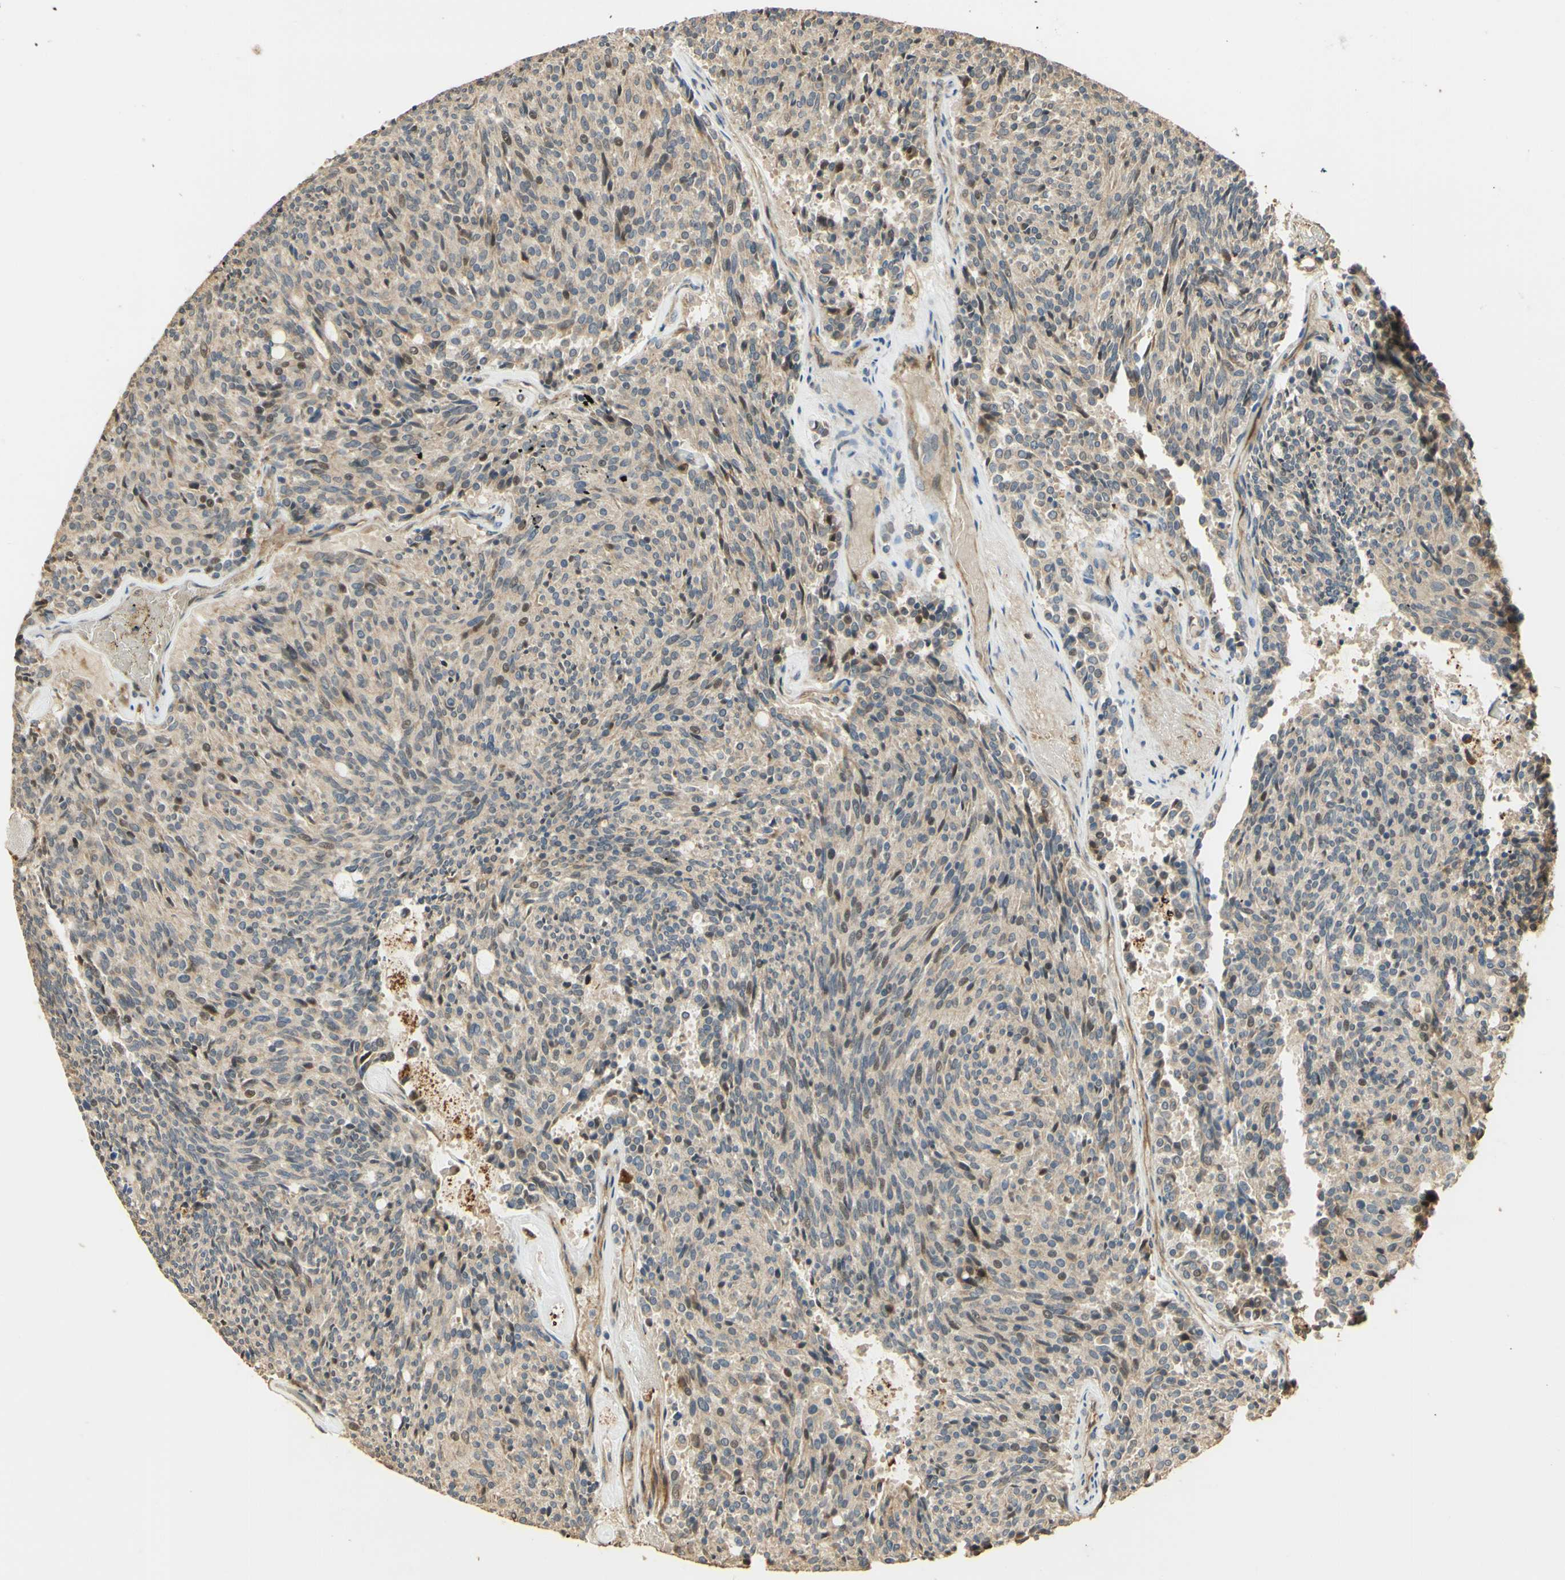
{"staining": {"intensity": "weak", "quantity": ">75%", "location": "cytoplasmic/membranous"}, "tissue": "carcinoid", "cell_type": "Tumor cells", "image_type": "cancer", "snomed": [{"axis": "morphology", "description": "Carcinoid, malignant, NOS"}, {"axis": "topography", "description": "Pancreas"}], "caption": "Brown immunohistochemical staining in human malignant carcinoid shows weak cytoplasmic/membranous expression in about >75% of tumor cells.", "gene": "AGER", "patient": {"sex": "female", "age": 54}}